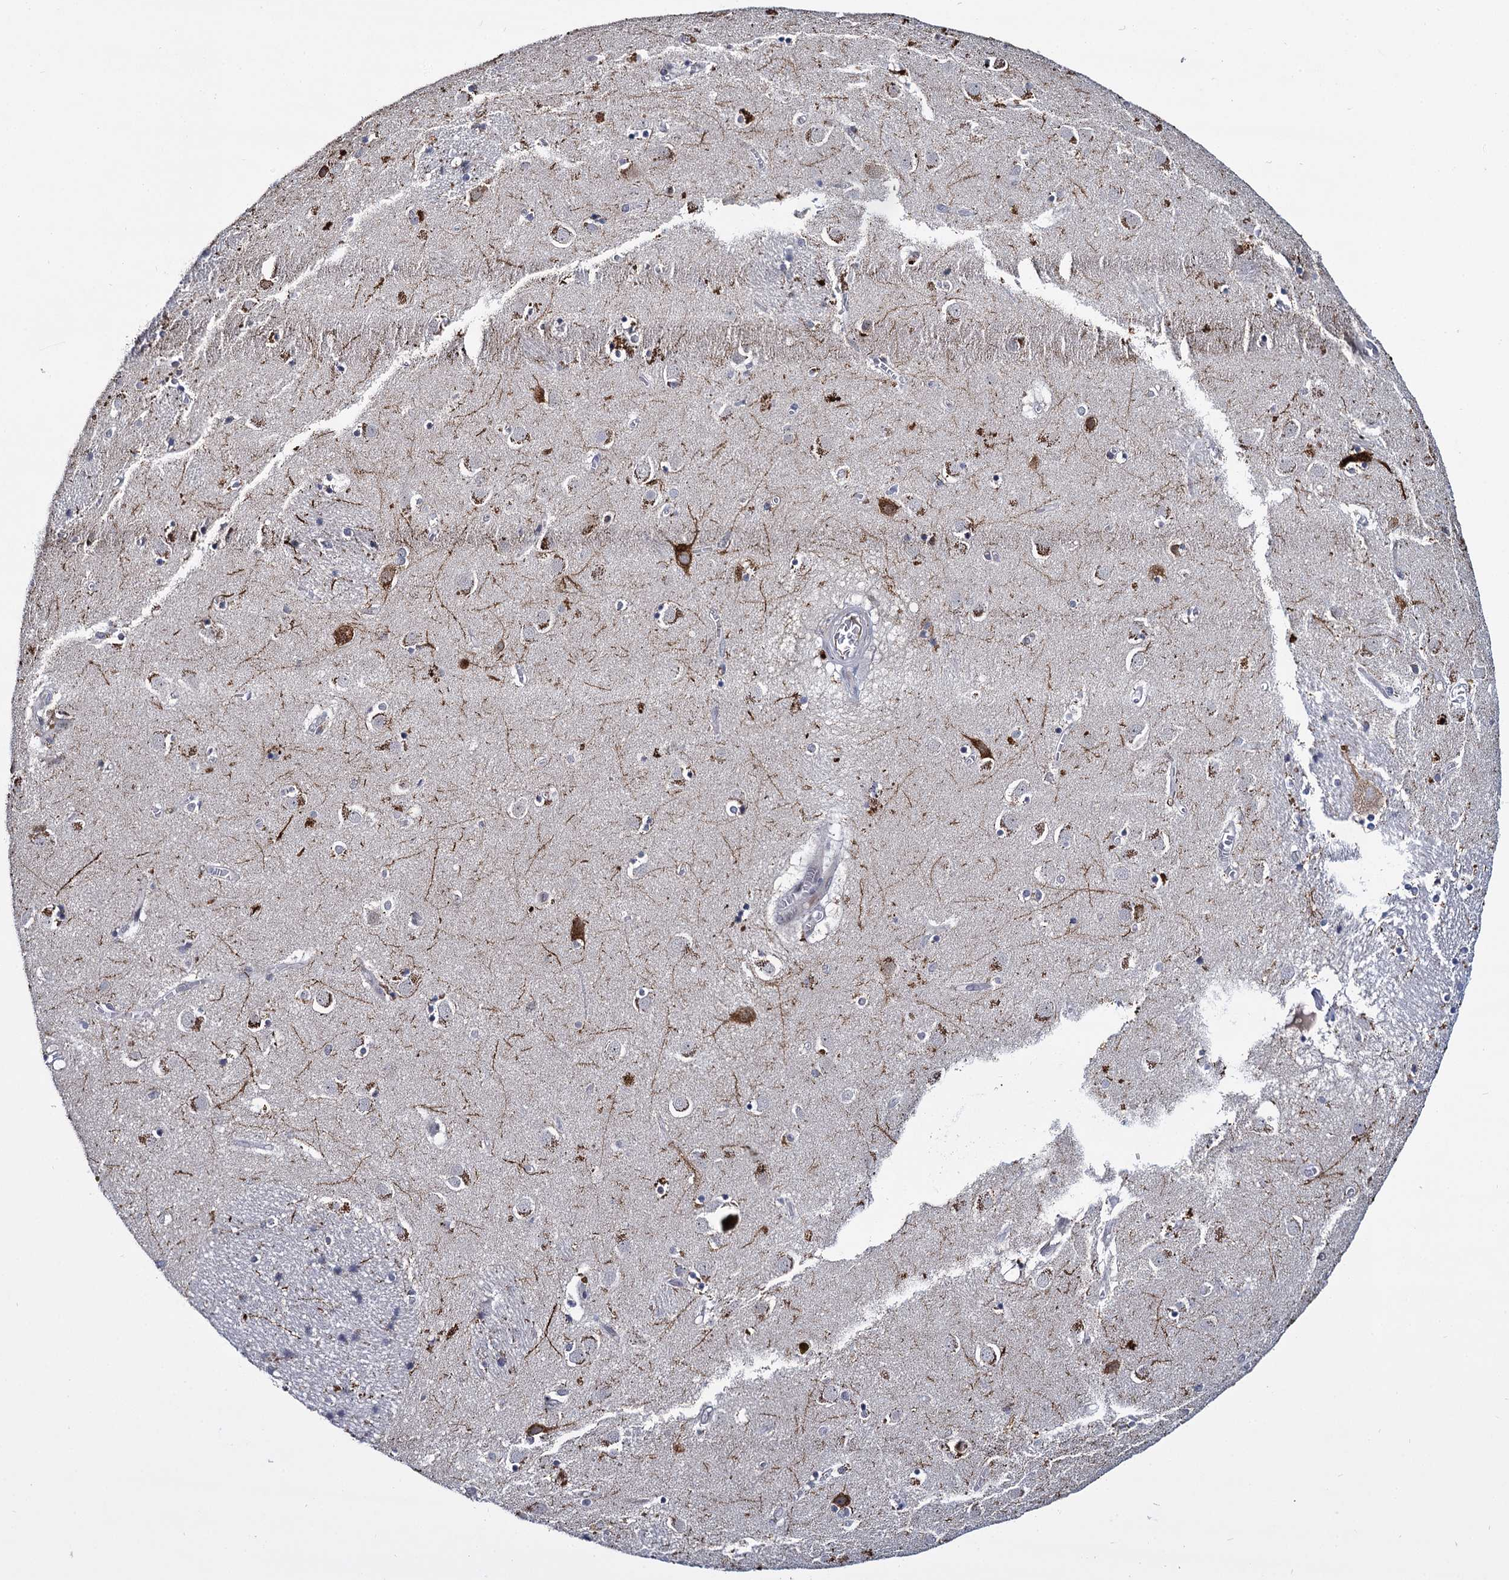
{"staining": {"intensity": "negative", "quantity": "none", "location": "none"}, "tissue": "caudate", "cell_type": "Glial cells", "image_type": "normal", "snomed": [{"axis": "morphology", "description": "Normal tissue, NOS"}, {"axis": "topography", "description": "Lateral ventricle wall"}], "caption": "Image shows no significant protein staining in glial cells of unremarkable caudate.", "gene": "RPUSD4", "patient": {"sex": "male", "age": 70}}